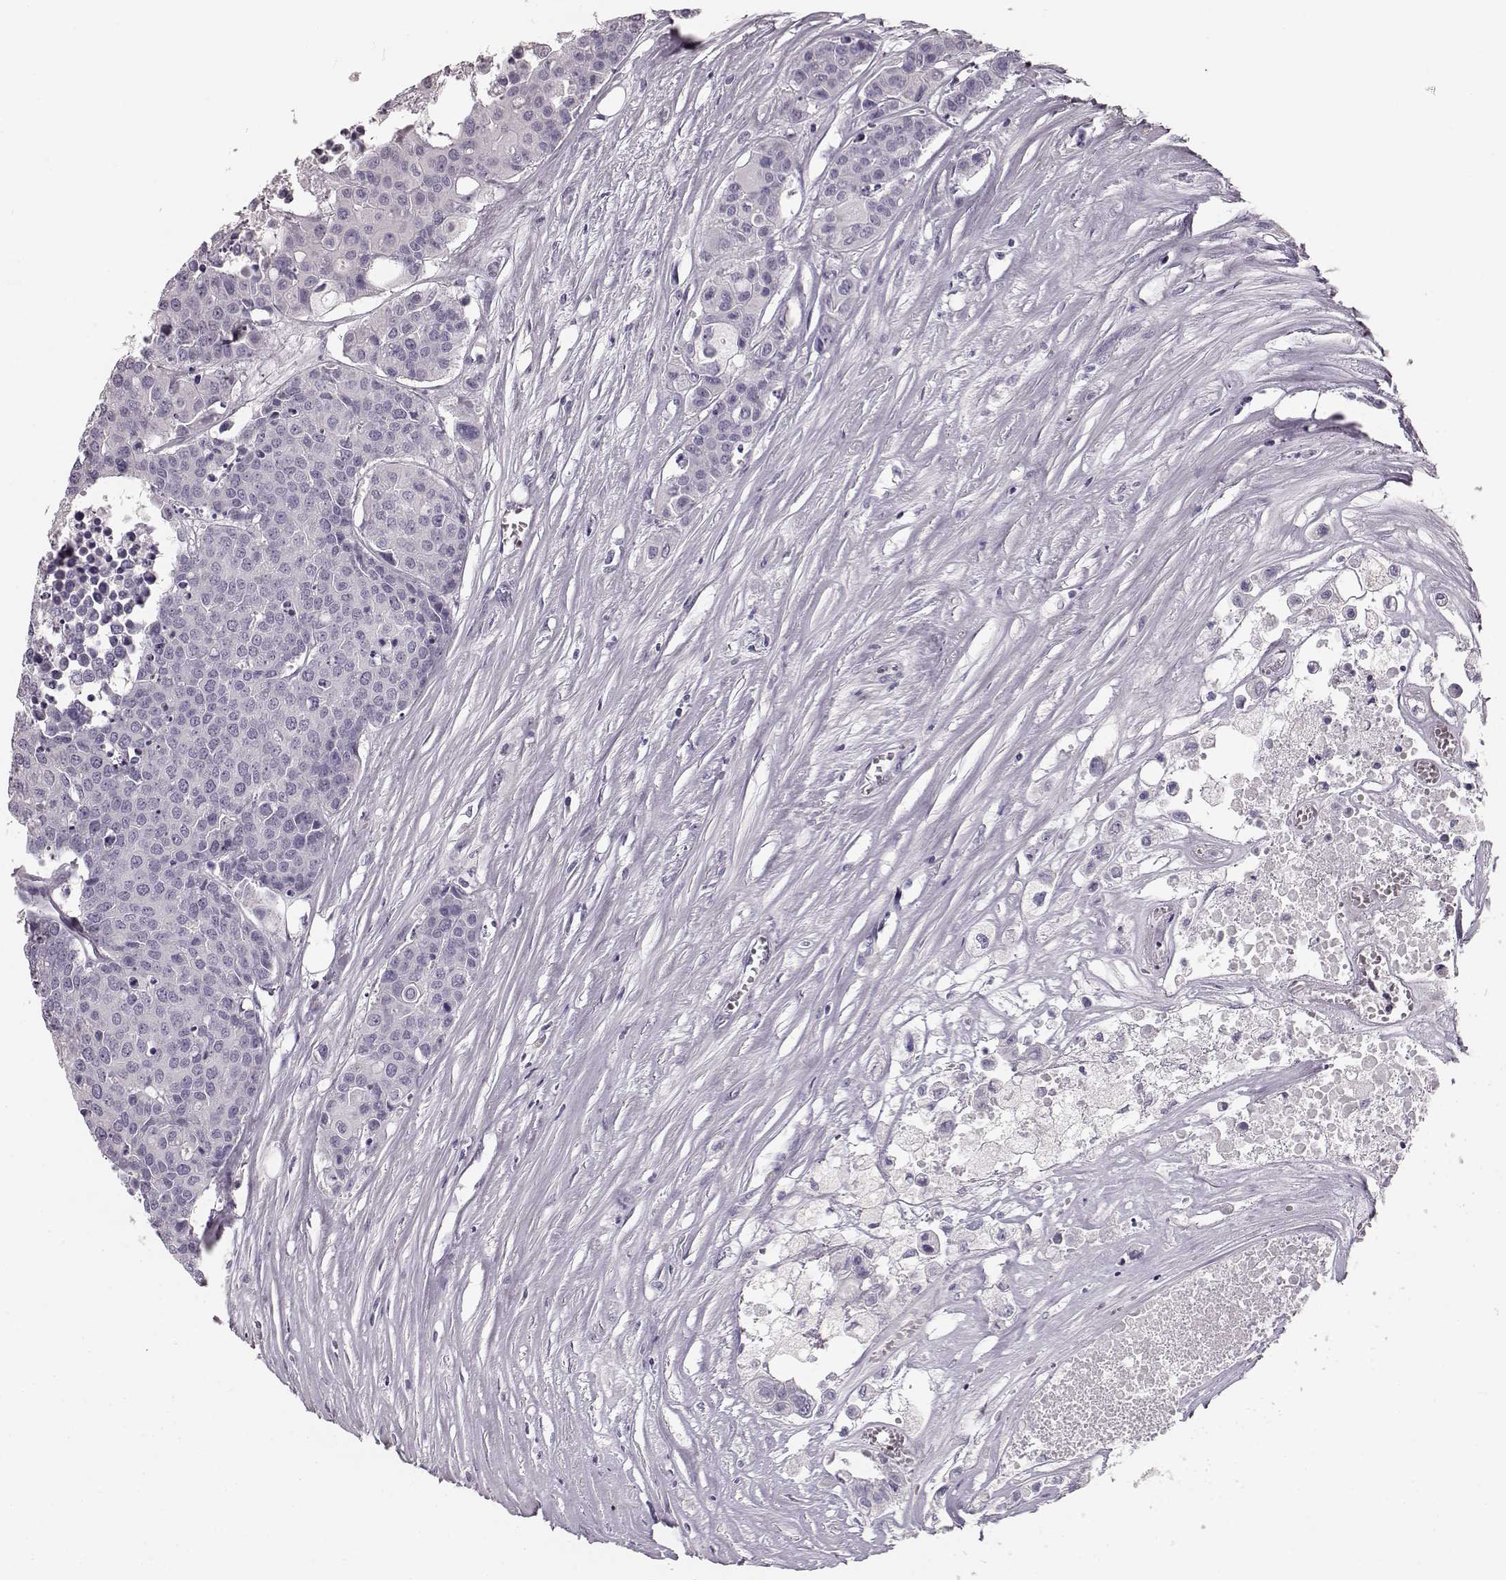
{"staining": {"intensity": "negative", "quantity": "none", "location": "none"}, "tissue": "carcinoid", "cell_type": "Tumor cells", "image_type": "cancer", "snomed": [{"axis": "morphology", "description": "Carcinoid, malignant, NOS"}, {"axis": "topography", "description": "Colon"}], "caption": "This is an immunohistochemistry (IHC) histopathology image of human malignant carcinoid. There is no positivity in tumor cells.", "gene": "NPTXR", "patient": {"sex": "male", "age": 81}}